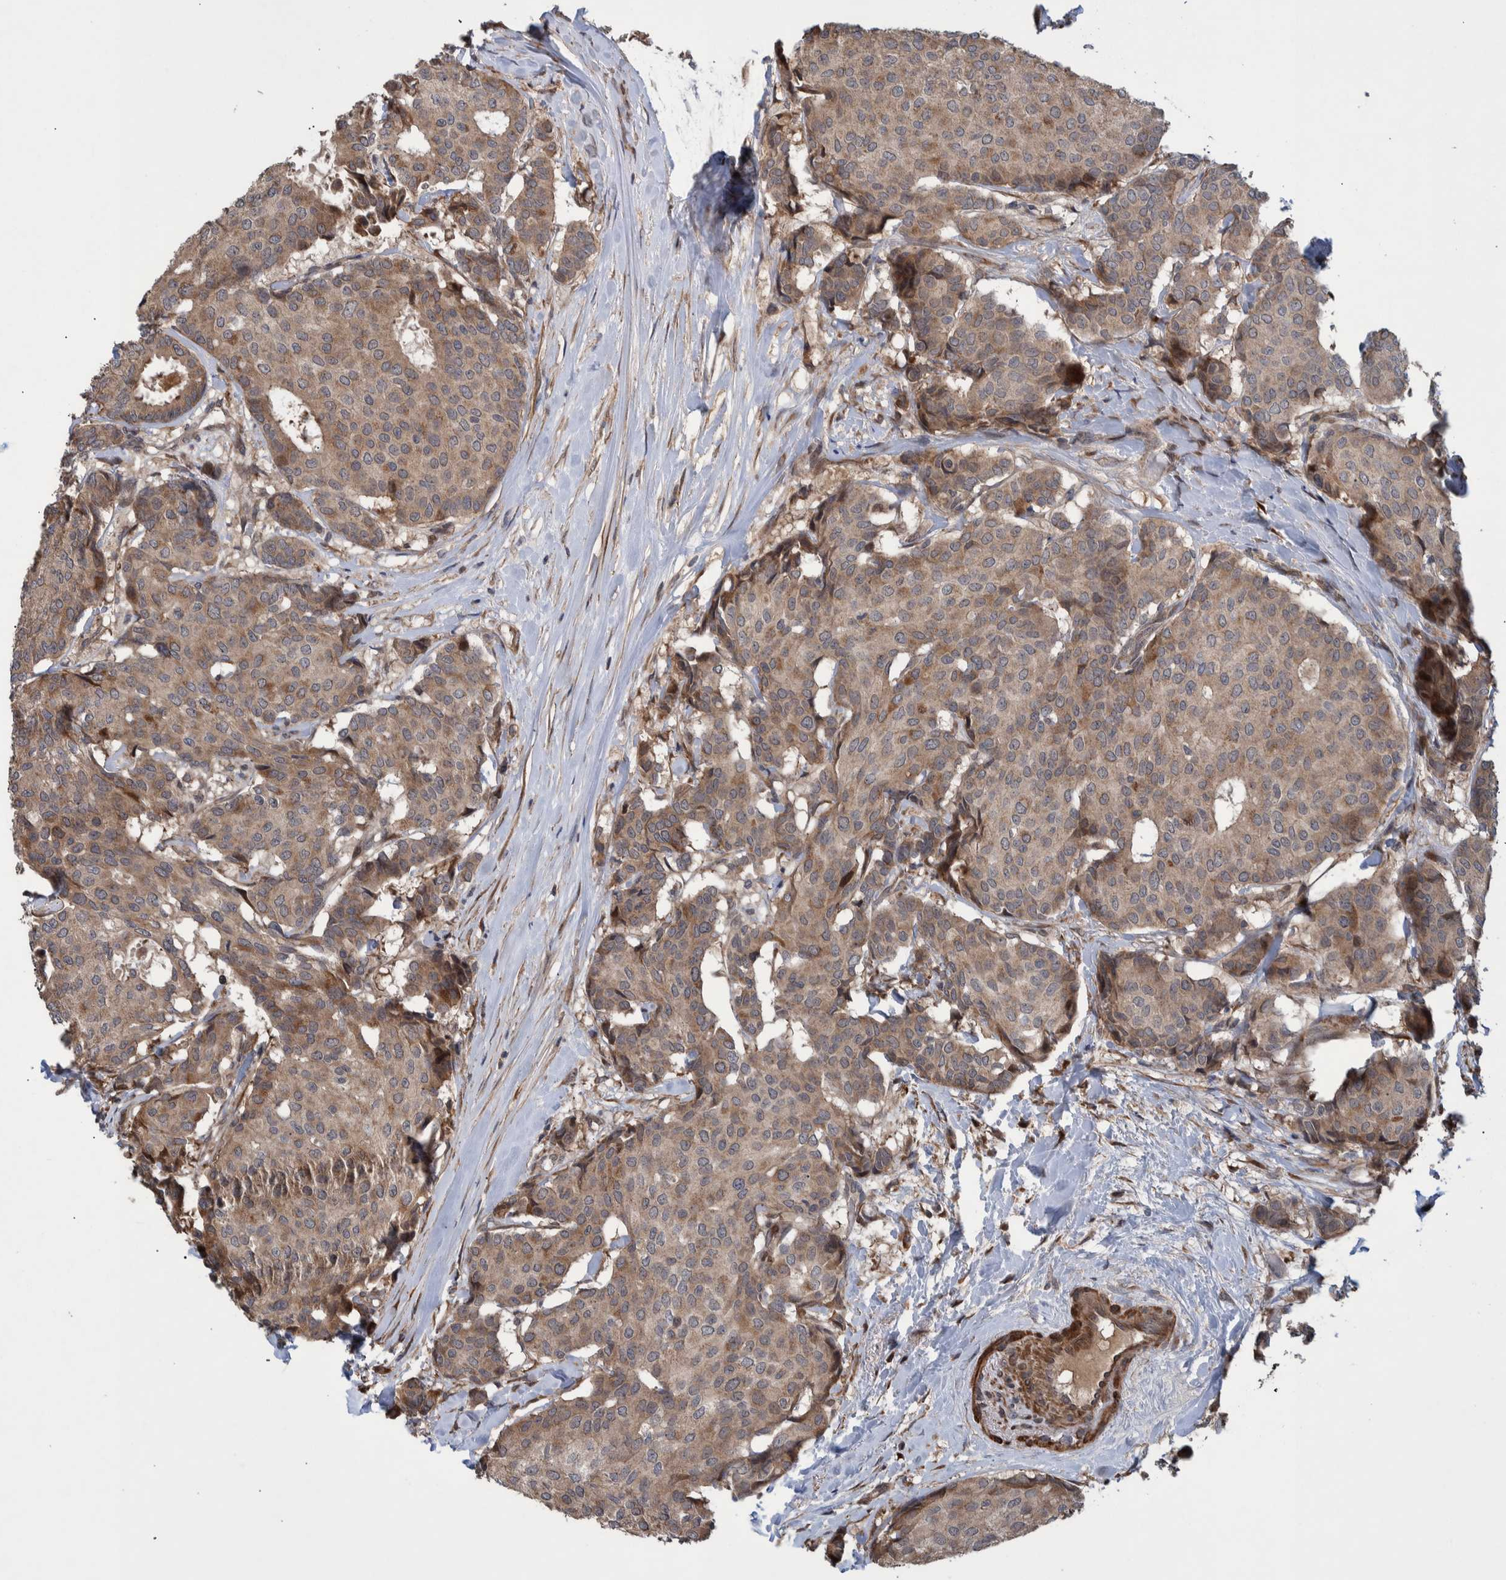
{"staining": {"intensity": "moderate", "quantity": ">75%", "location": "cytoplasmic/membranous"}, "tissue": "breast cancer", "cell_type": "Tumor cells", "image_type": "cancer", "snomed": [{"axis": "morphology", "description": "Duct carcinoma"}, {"axis": "topography", "description": "Breast"}], "caption": "Immunohistochemical staining of human breast invasive ductal carcinoma displays moderate cytoplasmic/membranous protein staining in about >75% of tumor cells.", "gene": "B3GNTL1", "patient": {"sex": "female", "age": 75}}